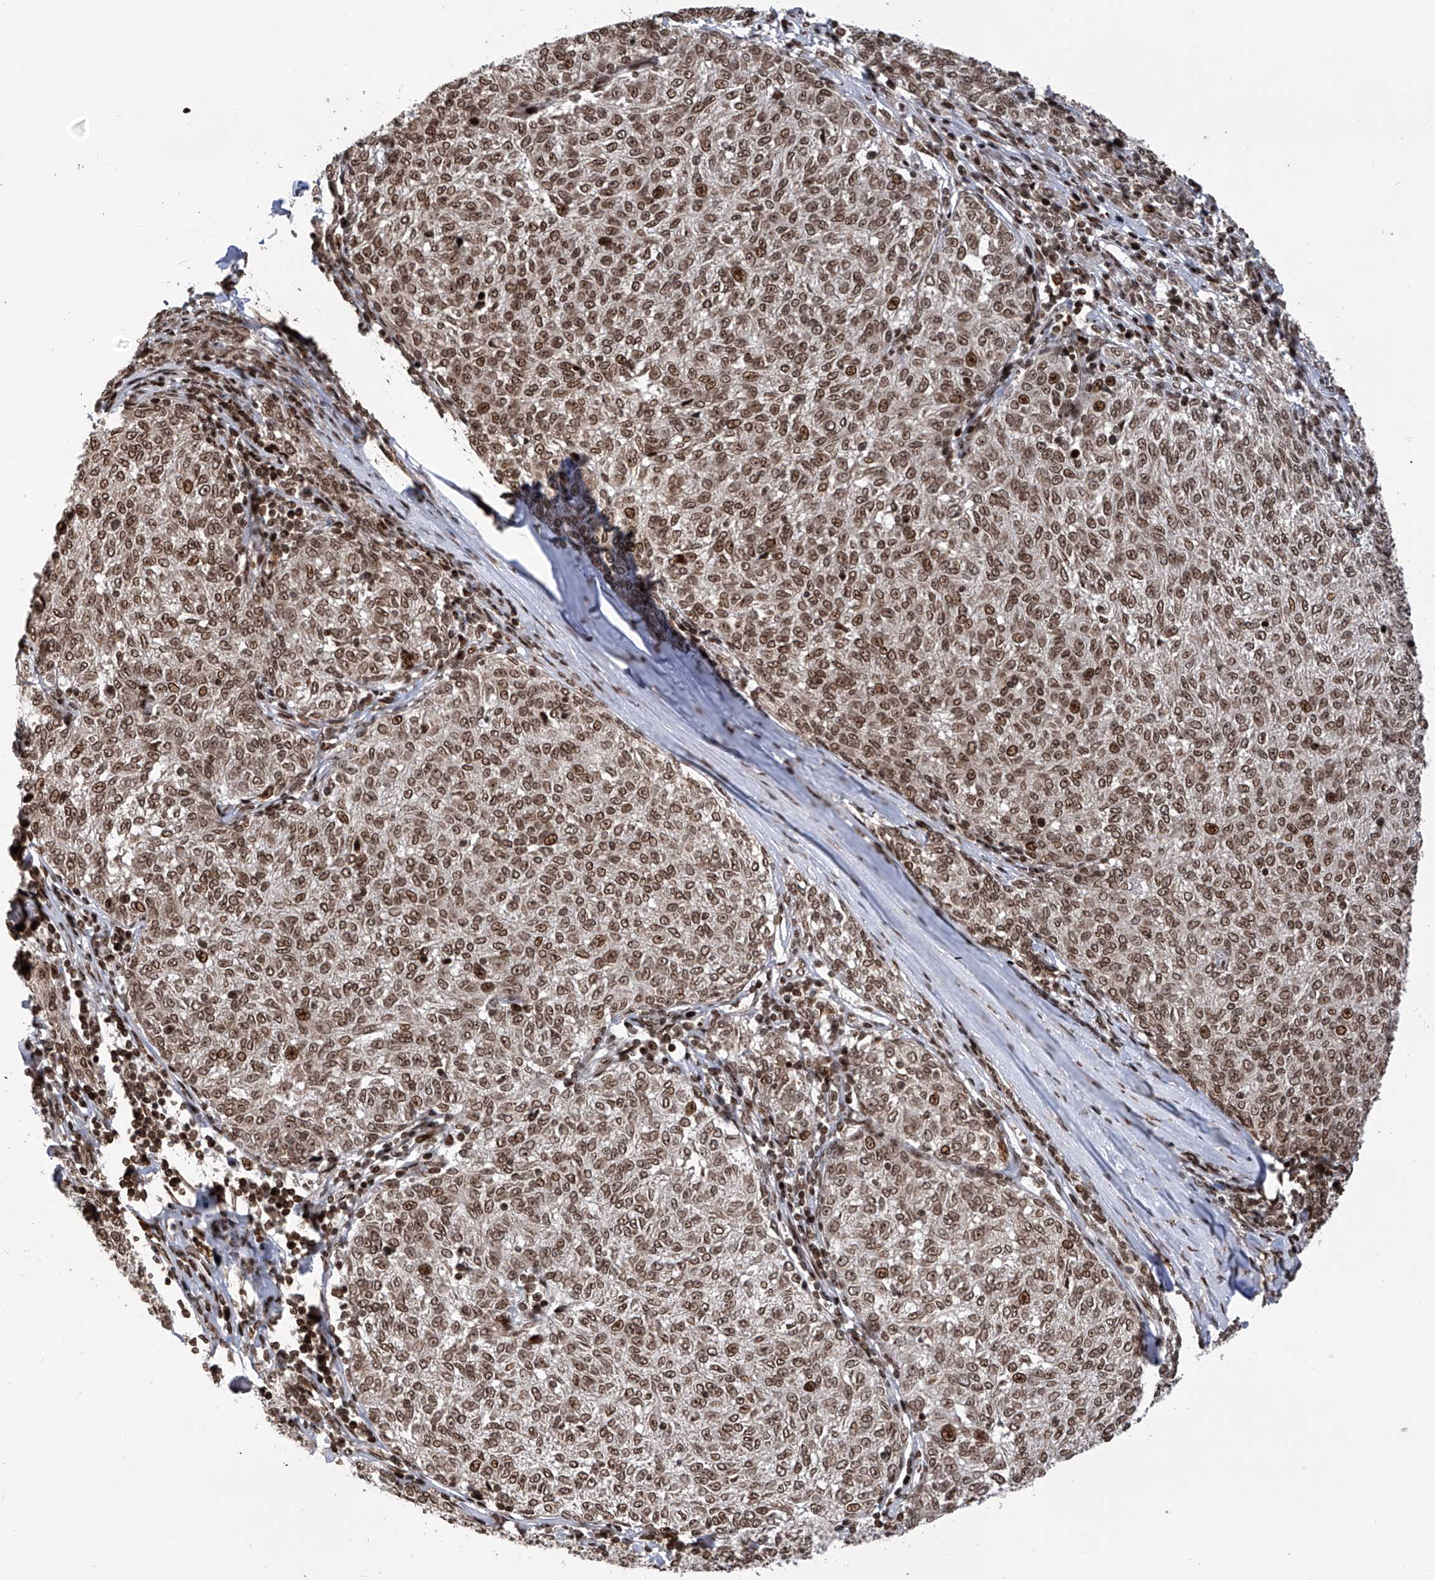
{"staining": {"intensity": "moderate", "quantity": ">75%", "location": "nuclear"}, "tissue": "melanoma", "cell_type": "Tumor cells", "image_type": "cancer", "snomed": [{"axis": "morphology", "description": "Malignant melanoma, NOS"}, {"axis": "topography", "description": "Skin"}], "caption": "IHC (DAB) staining of human melanoma reveals moderate nuclear protein expression in about >75% of tumor cells.", "gene": "PAK1IP1", "patient": {"sex": "female", "age": 72}}